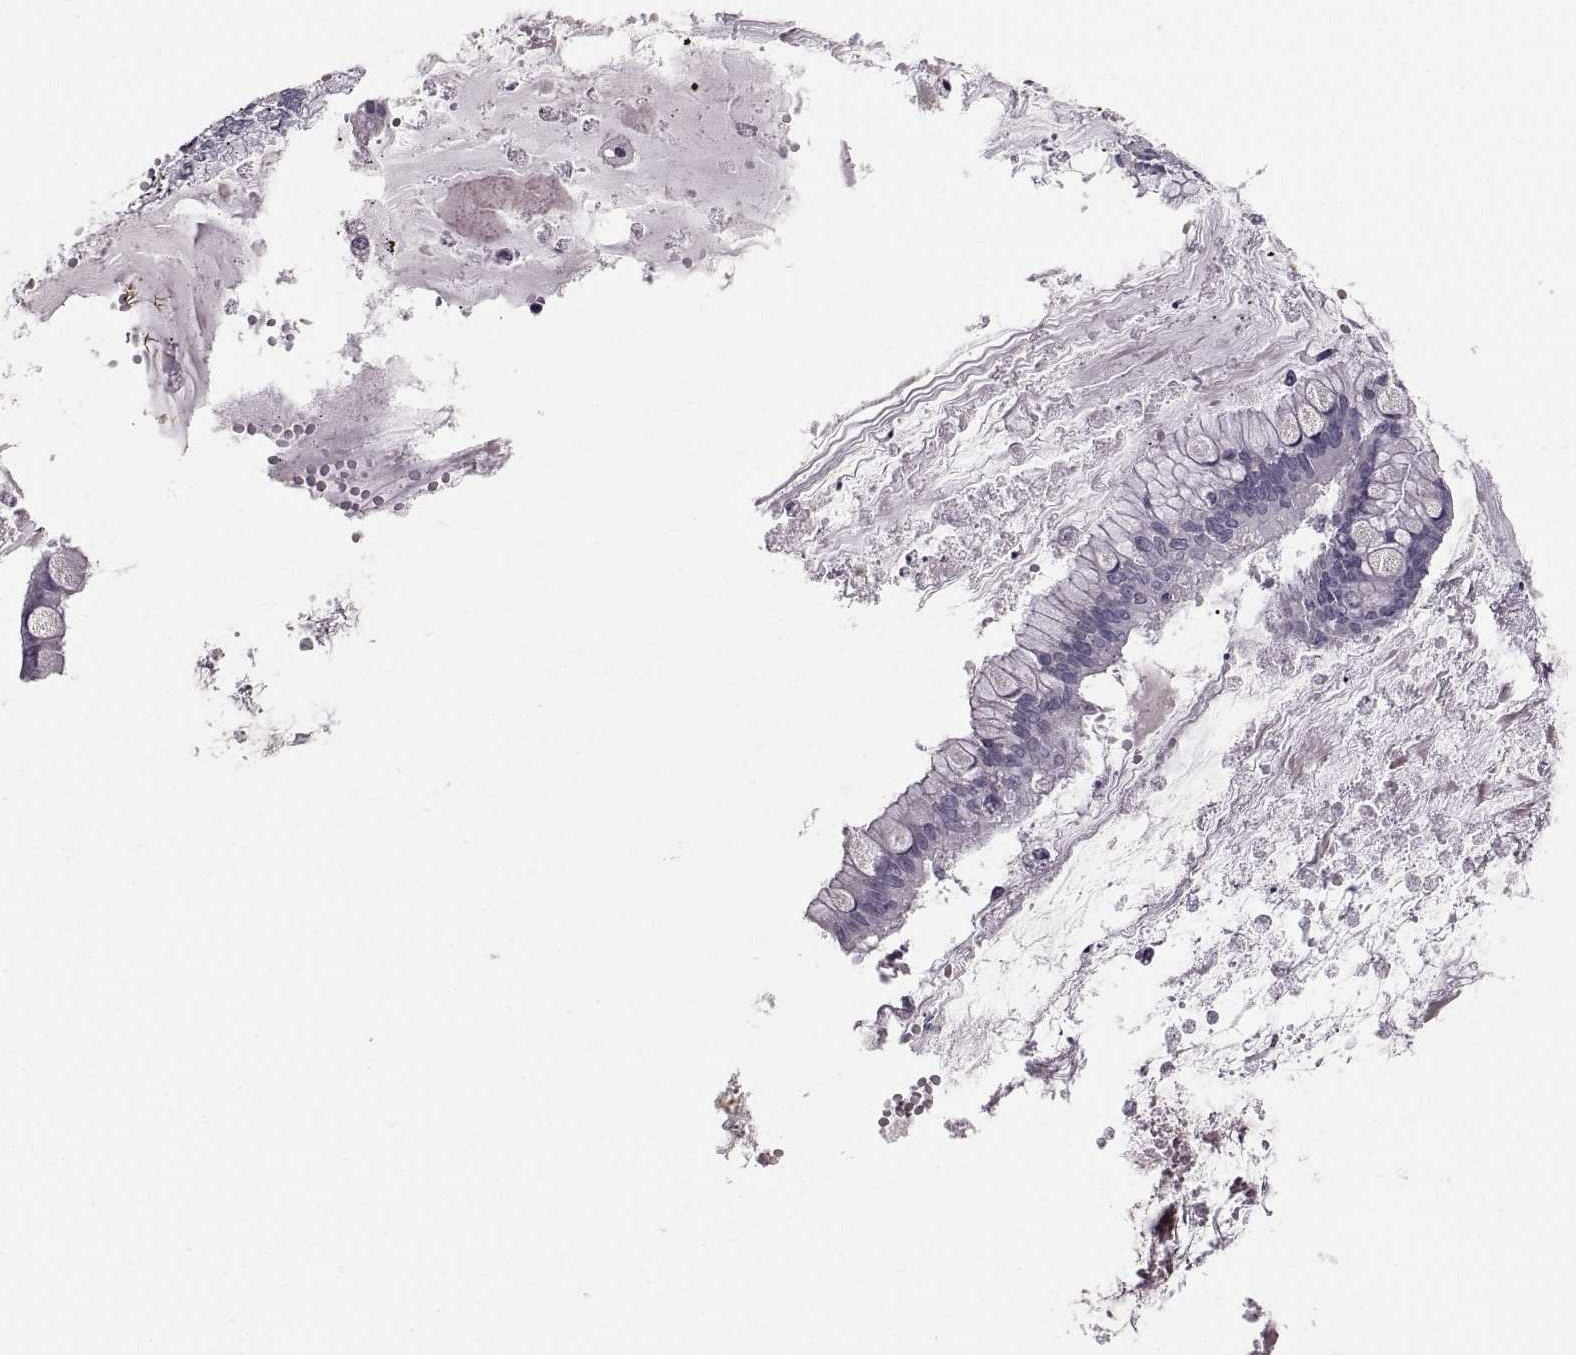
{"staining": {"intensity": "negative", "quantity": "none", "location": "none"}, "tissue": "ovarian cancer", "cell_type": "Tumor cells", "image_type": "cancer", "snomed": [{"axis": "morphology", "description": "Cystadenocarcinoma, mucinous, NOS"}, {"axis": "topography", "description": "Ovary"}], "caption": "The histopathology image displays no significant staining in tumor cells of ovarian cancer (mucinous cystadenocarcinoma).", "gene": "PAX2", "patient": {"sex": "female", "age": 67}}